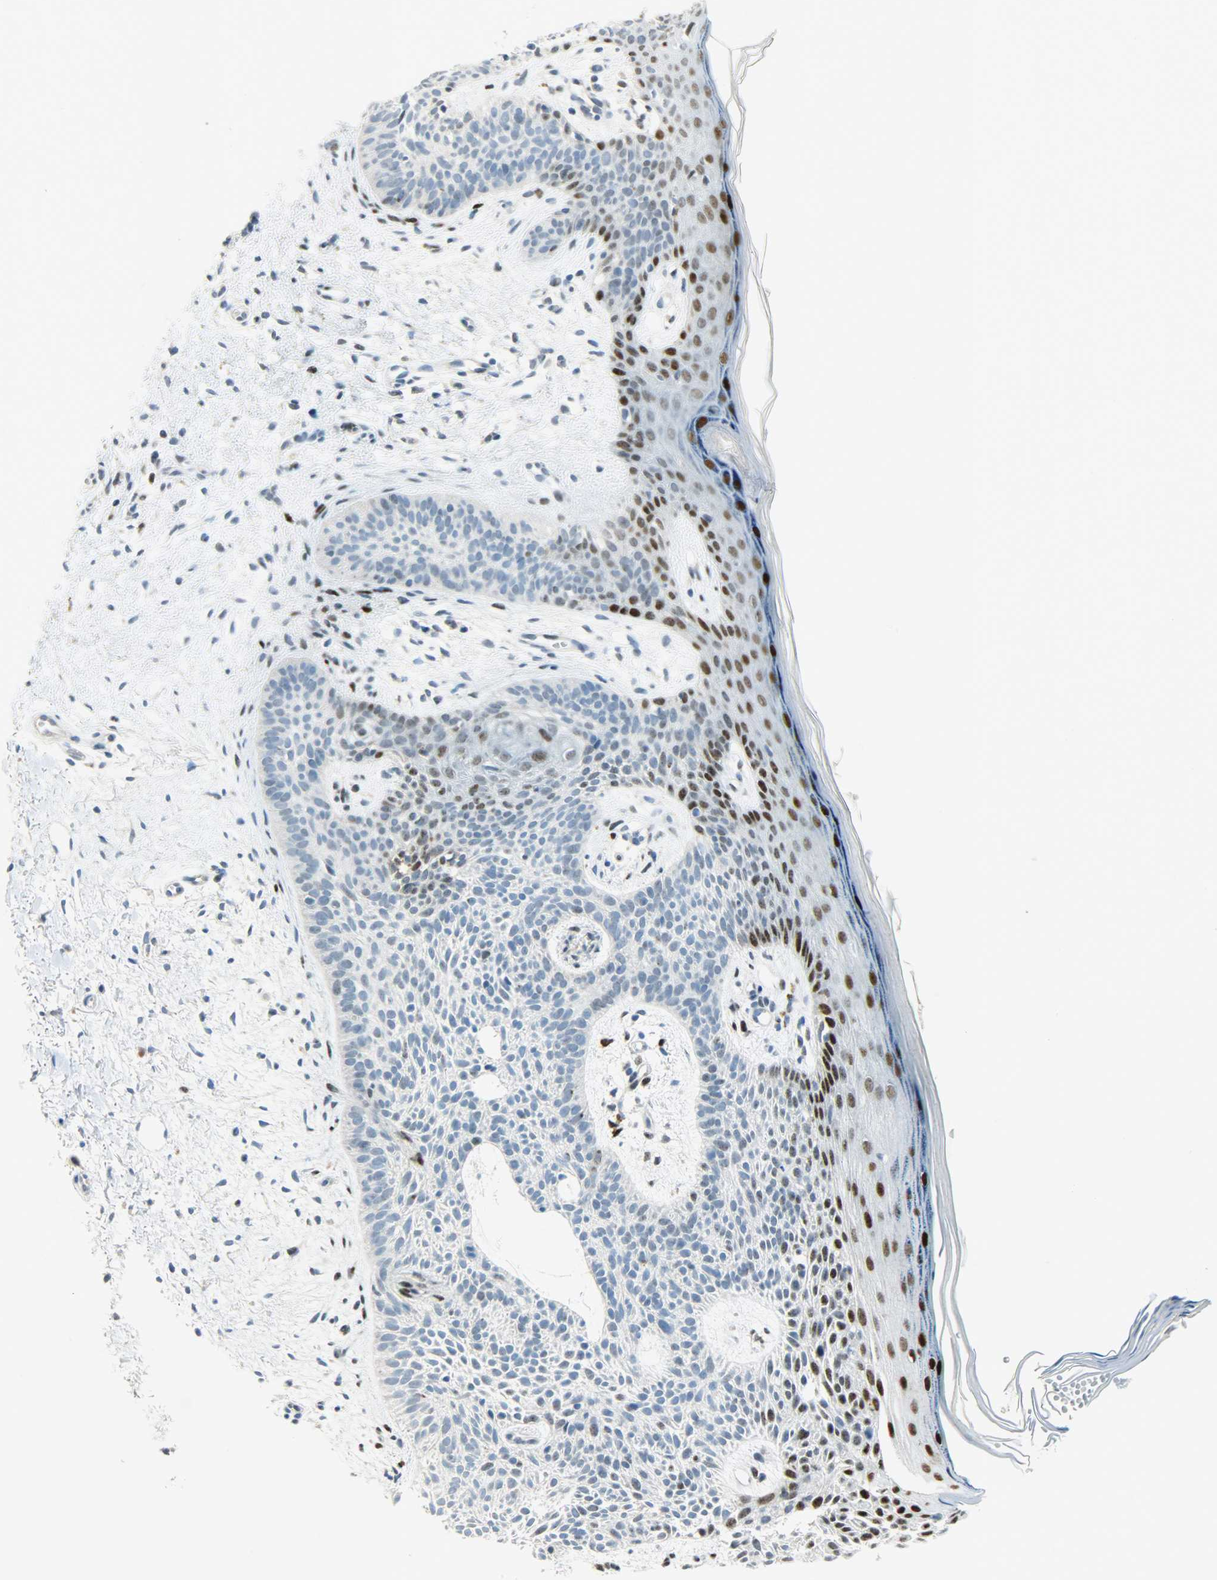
{"staining": {"intensity": "negative", "quantity": "none", "location": "none"}, "tissue": "skin cancer", "cell_type": "Tumor cells", "image_type": "cancer", "snomed": [{"axis": "morphology", "description": "Normal tissue, NOS"}, {"axis": "morphology", "description": "Basal cell carcinoma"}, {"axis": "topography", "description": "Skin"}], "caption": "Tumor cells are negative for protein expression in human basal cell carcinoma (skin).", "gene": "JUNB", "patient": {"sex": "female", "age": 69}}